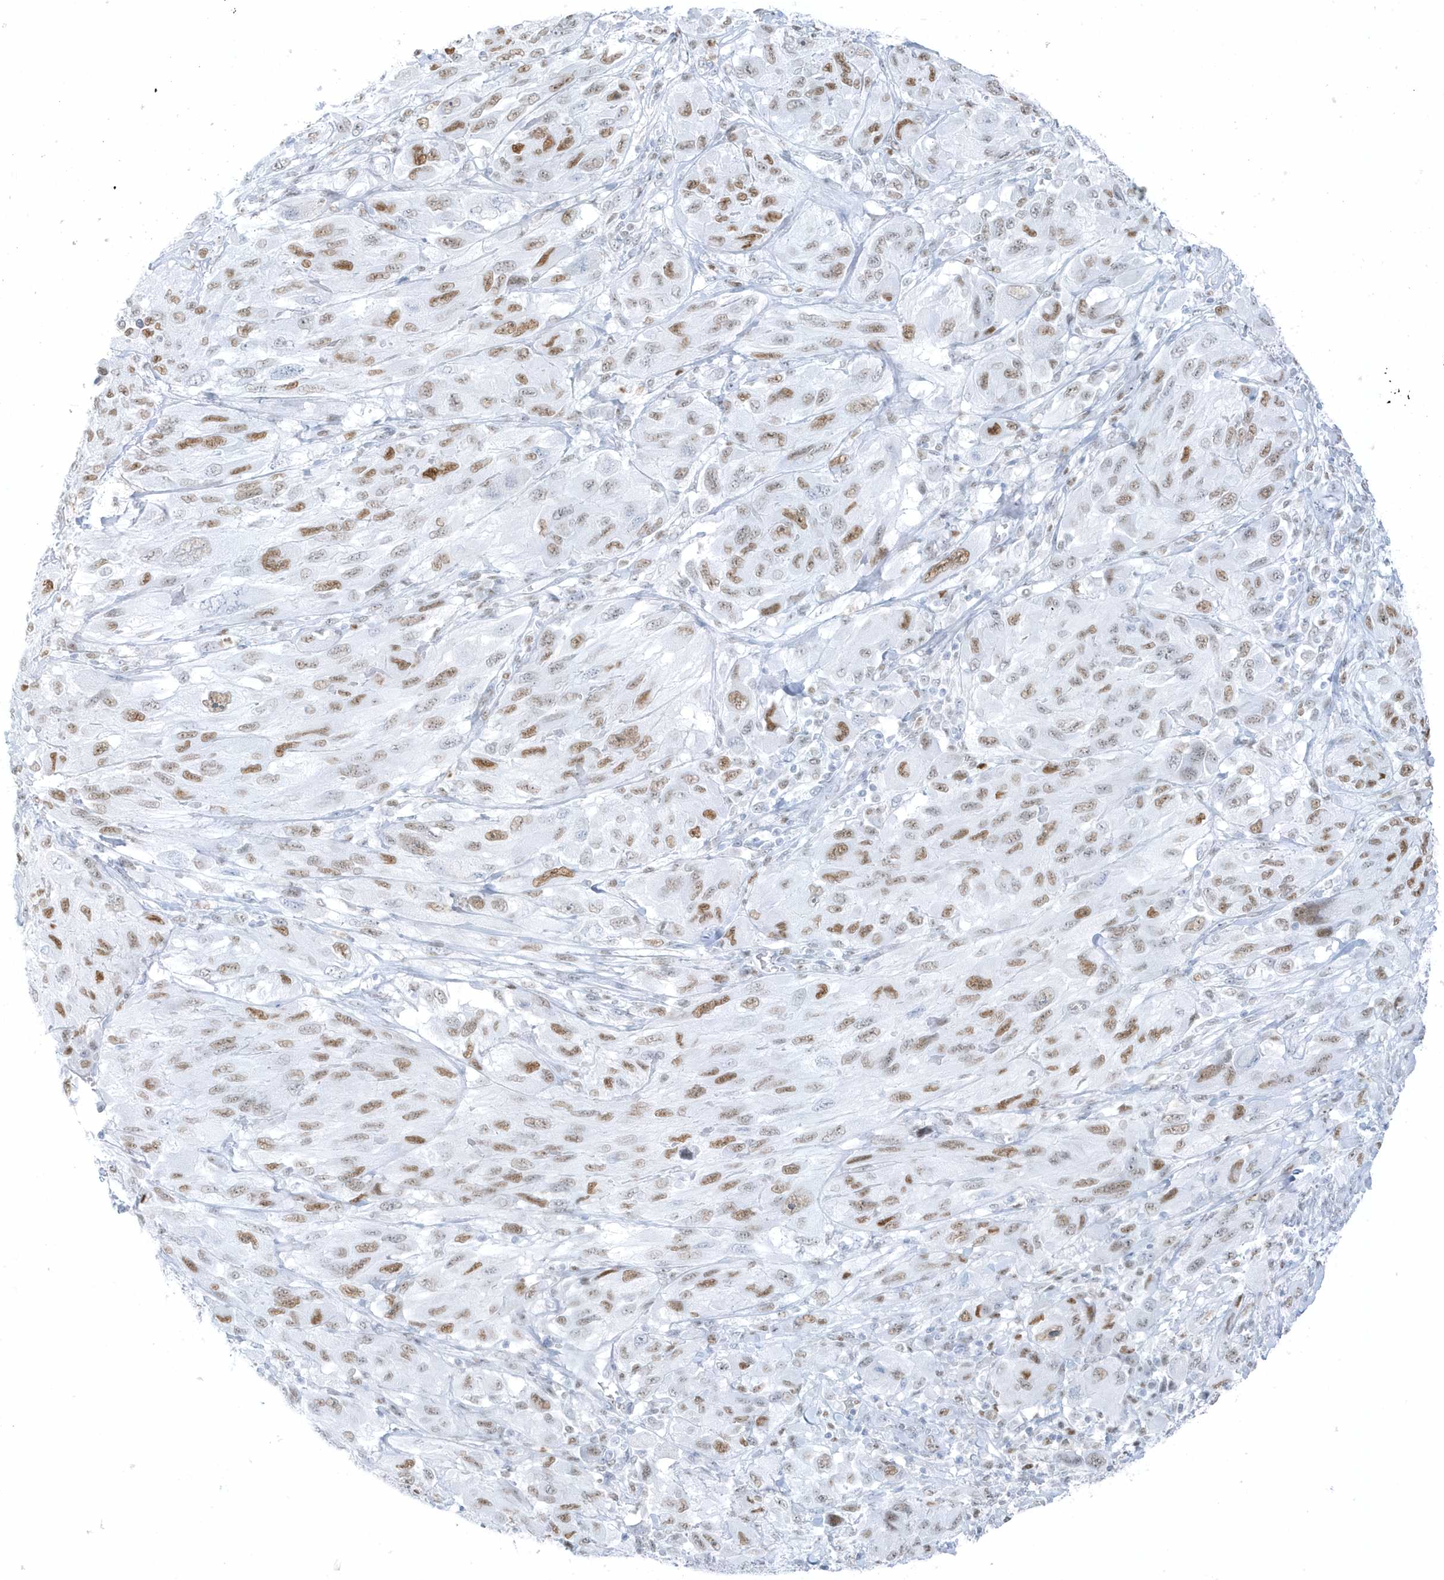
{"staining": {"intensity": "moderate", "quantity": ">75%", "location": "nuclear"}, "tissue": "melanoma", "cell_type": "Tumor cells", "image_type": "cancer", "snomed": [{"axis": "morphology", "description": "Malignant melanoma, NOS"}, {"axis": "topography", "description": "Skin"}], "caption": "Melanoma stained with a brown dye reveals moderate nuclear positive expression in about >75% of tumor cells.", "gene": "SMIM34", "patient": {"sex": "female", "age": 91}}